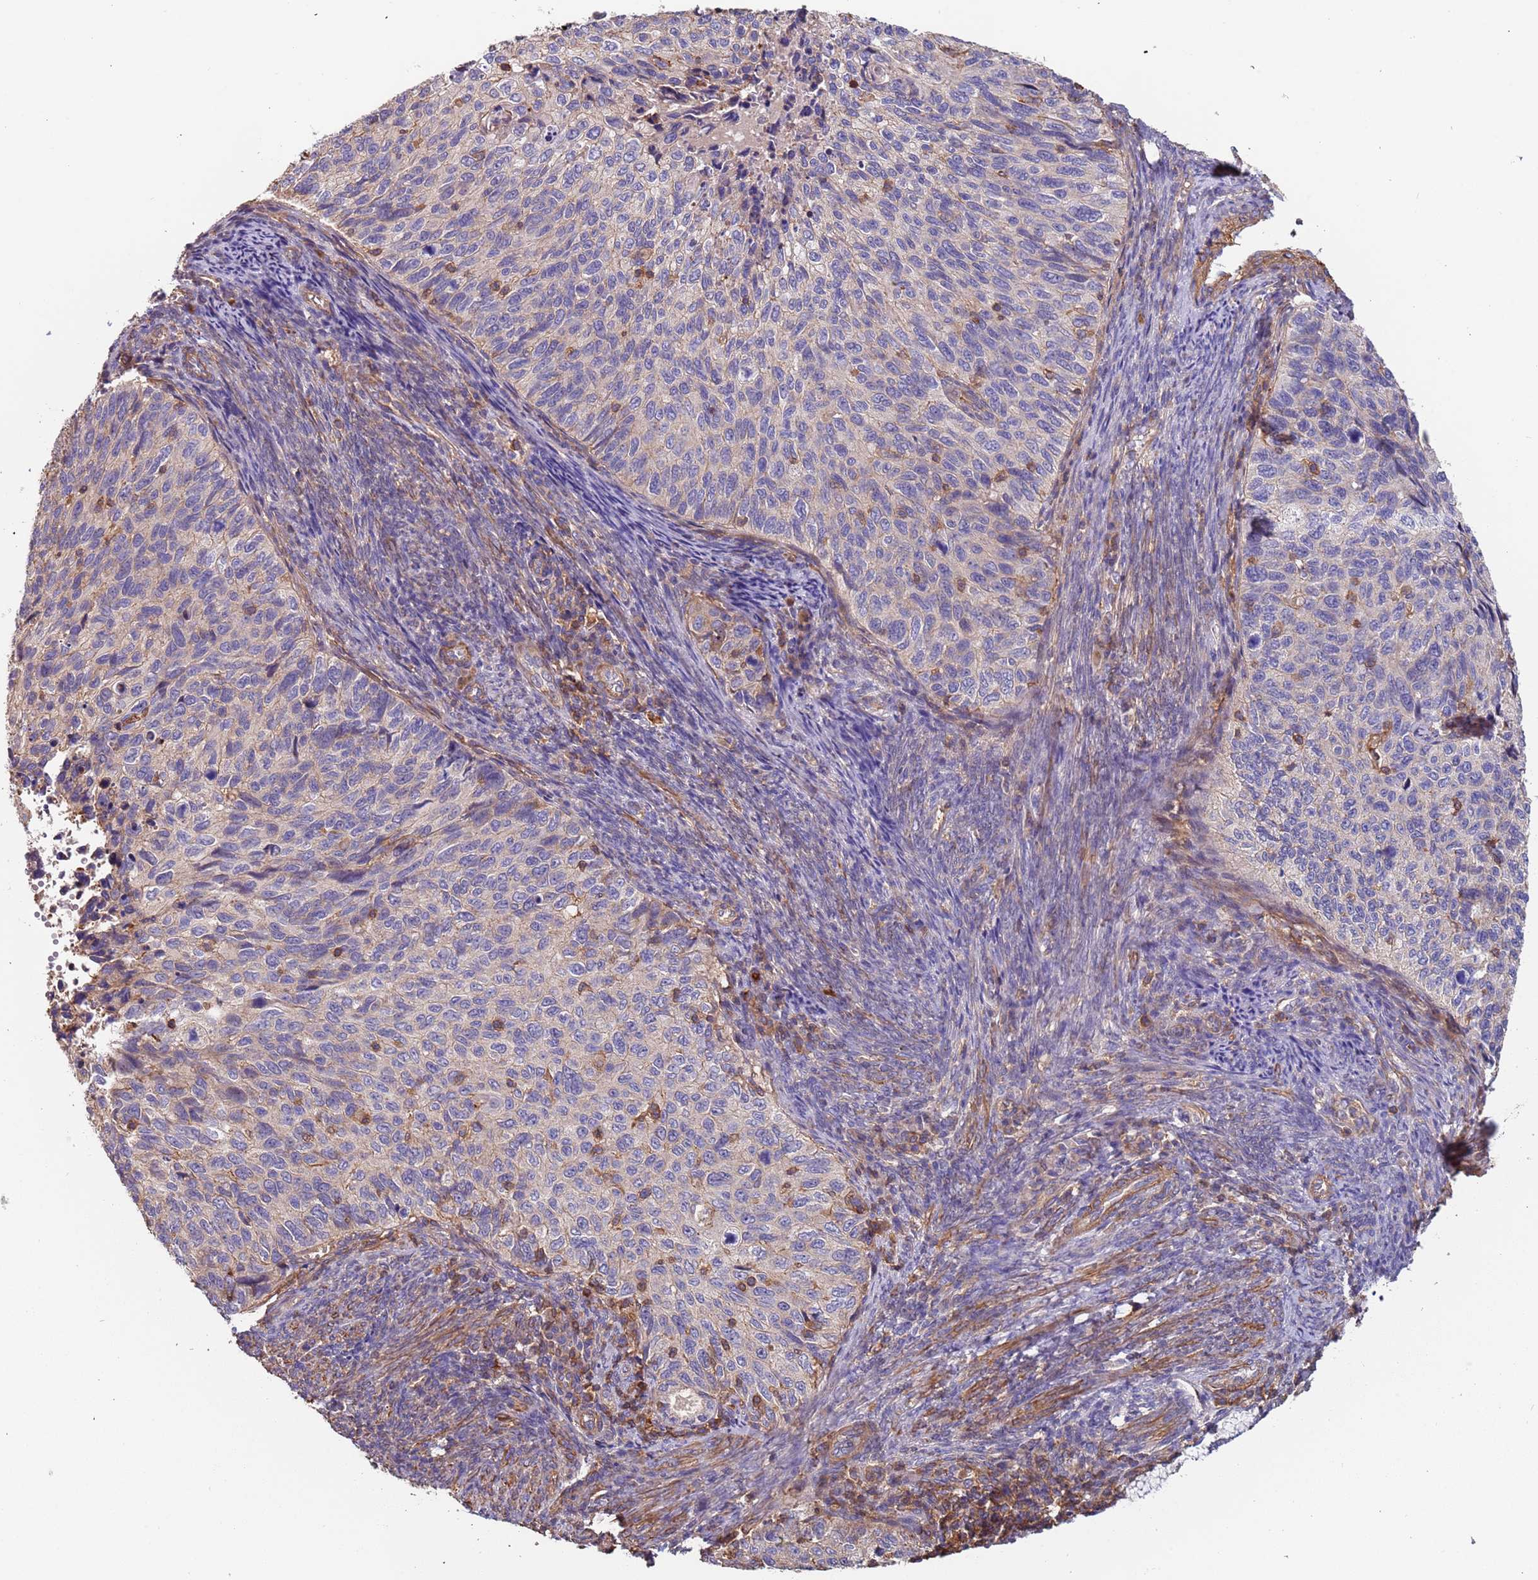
{"staining": {"intensity": "negative", "quantity": "none", "location": "none"}, "tissue": "cervical cancer", "cell_type": "Tumor cells", "image_type": "cancer", "snomed": [{"axis": "morphology", "description": "Squamous cell carcinoma, NOS"}, {"axis": "topography", "description": "Cervix"}], "caption": "This is a image of immunohistochemistry (IHC) staining of cervical cancer (squamous cell carcinoma), which shows no expression in tumor cells. (DAB (3,3'-diaminobenzidine) IHC visualized using brightfield microscopy, high magnification).", "gene": "SYT4", "patient": {"sex": "female", "age": 70}}